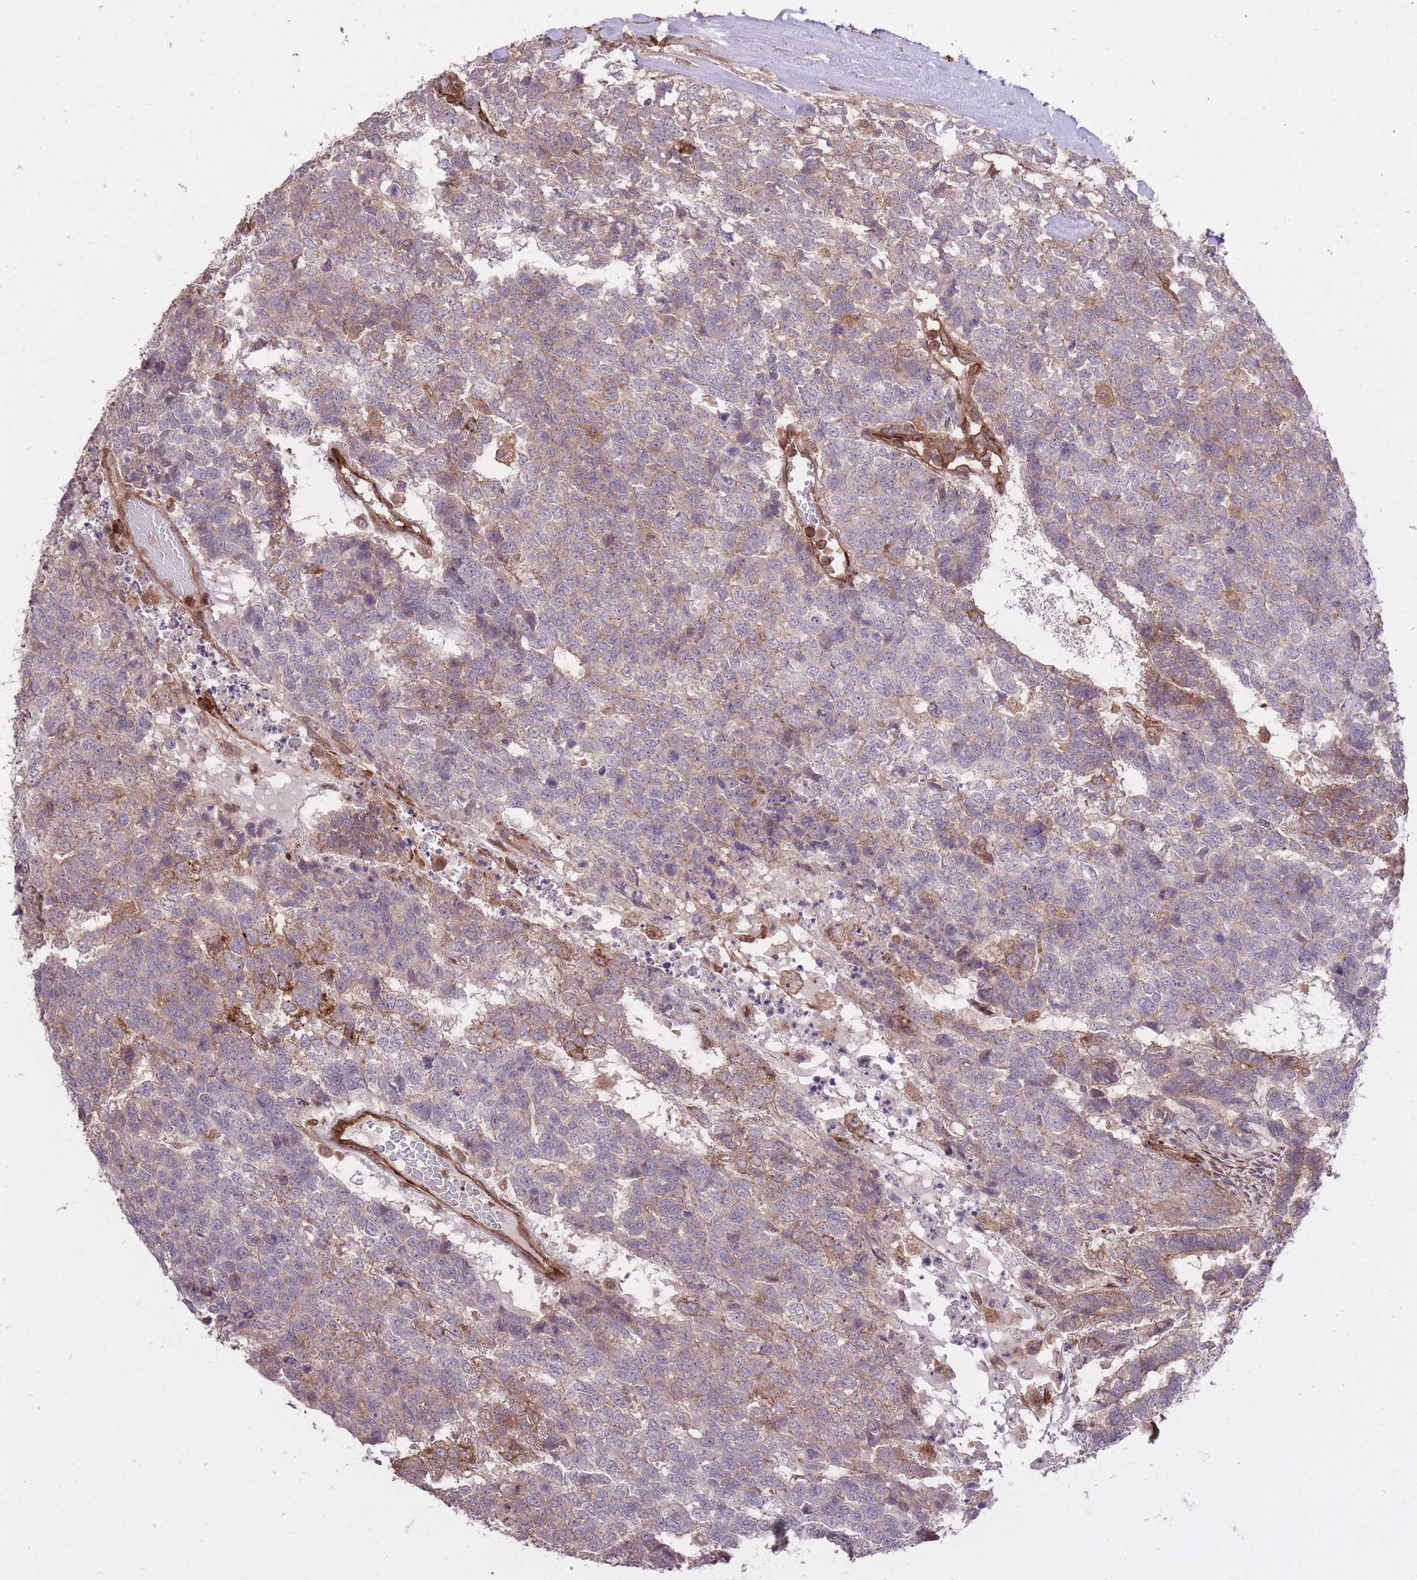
{"staining": {"intensity": "weak", "quantity": "25%-75%", "location": "cytoplasmic/membranous"}, "tissue": "testis cancer", "cell_type": "Tumor cells", "image_type": "cancer", "snomed": [{"axis": "morphology", "description": "Carcinoma, Embryonal, NOS"}, {"axis": "topography", "description": "Testis"}], "caption": "Protein staining by immunohistochemistry shows weak cytoplasmic/membranous positivity in about 25%-75% of tumor cells in testis embryonal carcinoma.", "gene": "PLD1", "patient": {"sex": "male", "age": 23}}